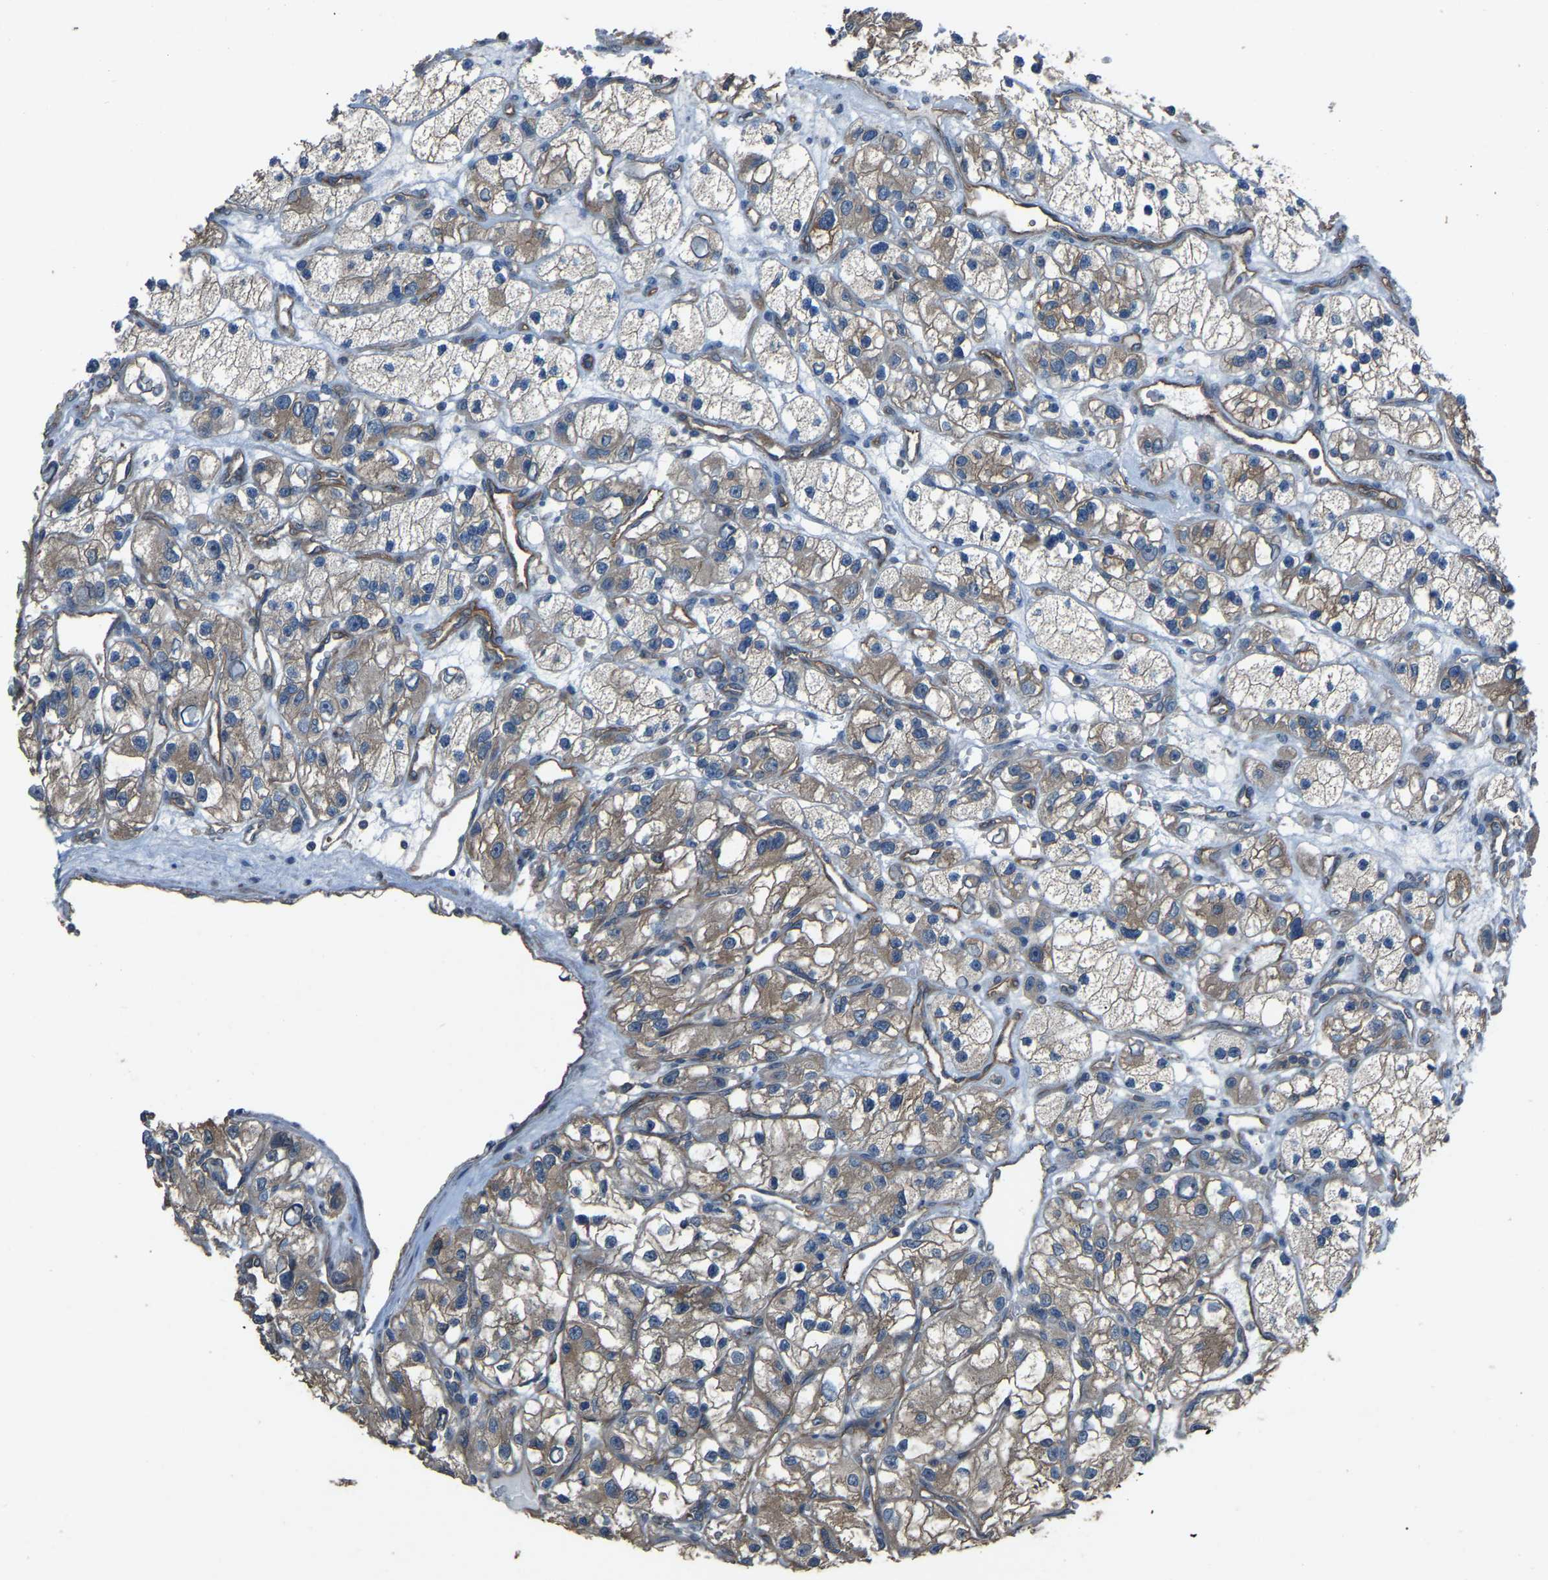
{"staining": {"intensity": "weak", "quantity": ">75%", "location": "cytoplasmic/membranous"}, "tissue": "renal cancer", "cell_type": "Tumor cells", "image_type": "cancer", "snomed": [{"axis": "morphology", "description": "Adenocarcinoma, NOS"}, {"axis": "topography", "description": "Kidney"}], "caption": "Tumor cells display low levels of weak cytoplasmic/membranous staining in about >75% of cells in human adenocarcinoma (renal).", "gene": "SLC4A2", "patient": {"sex": "female", "age": 57}}